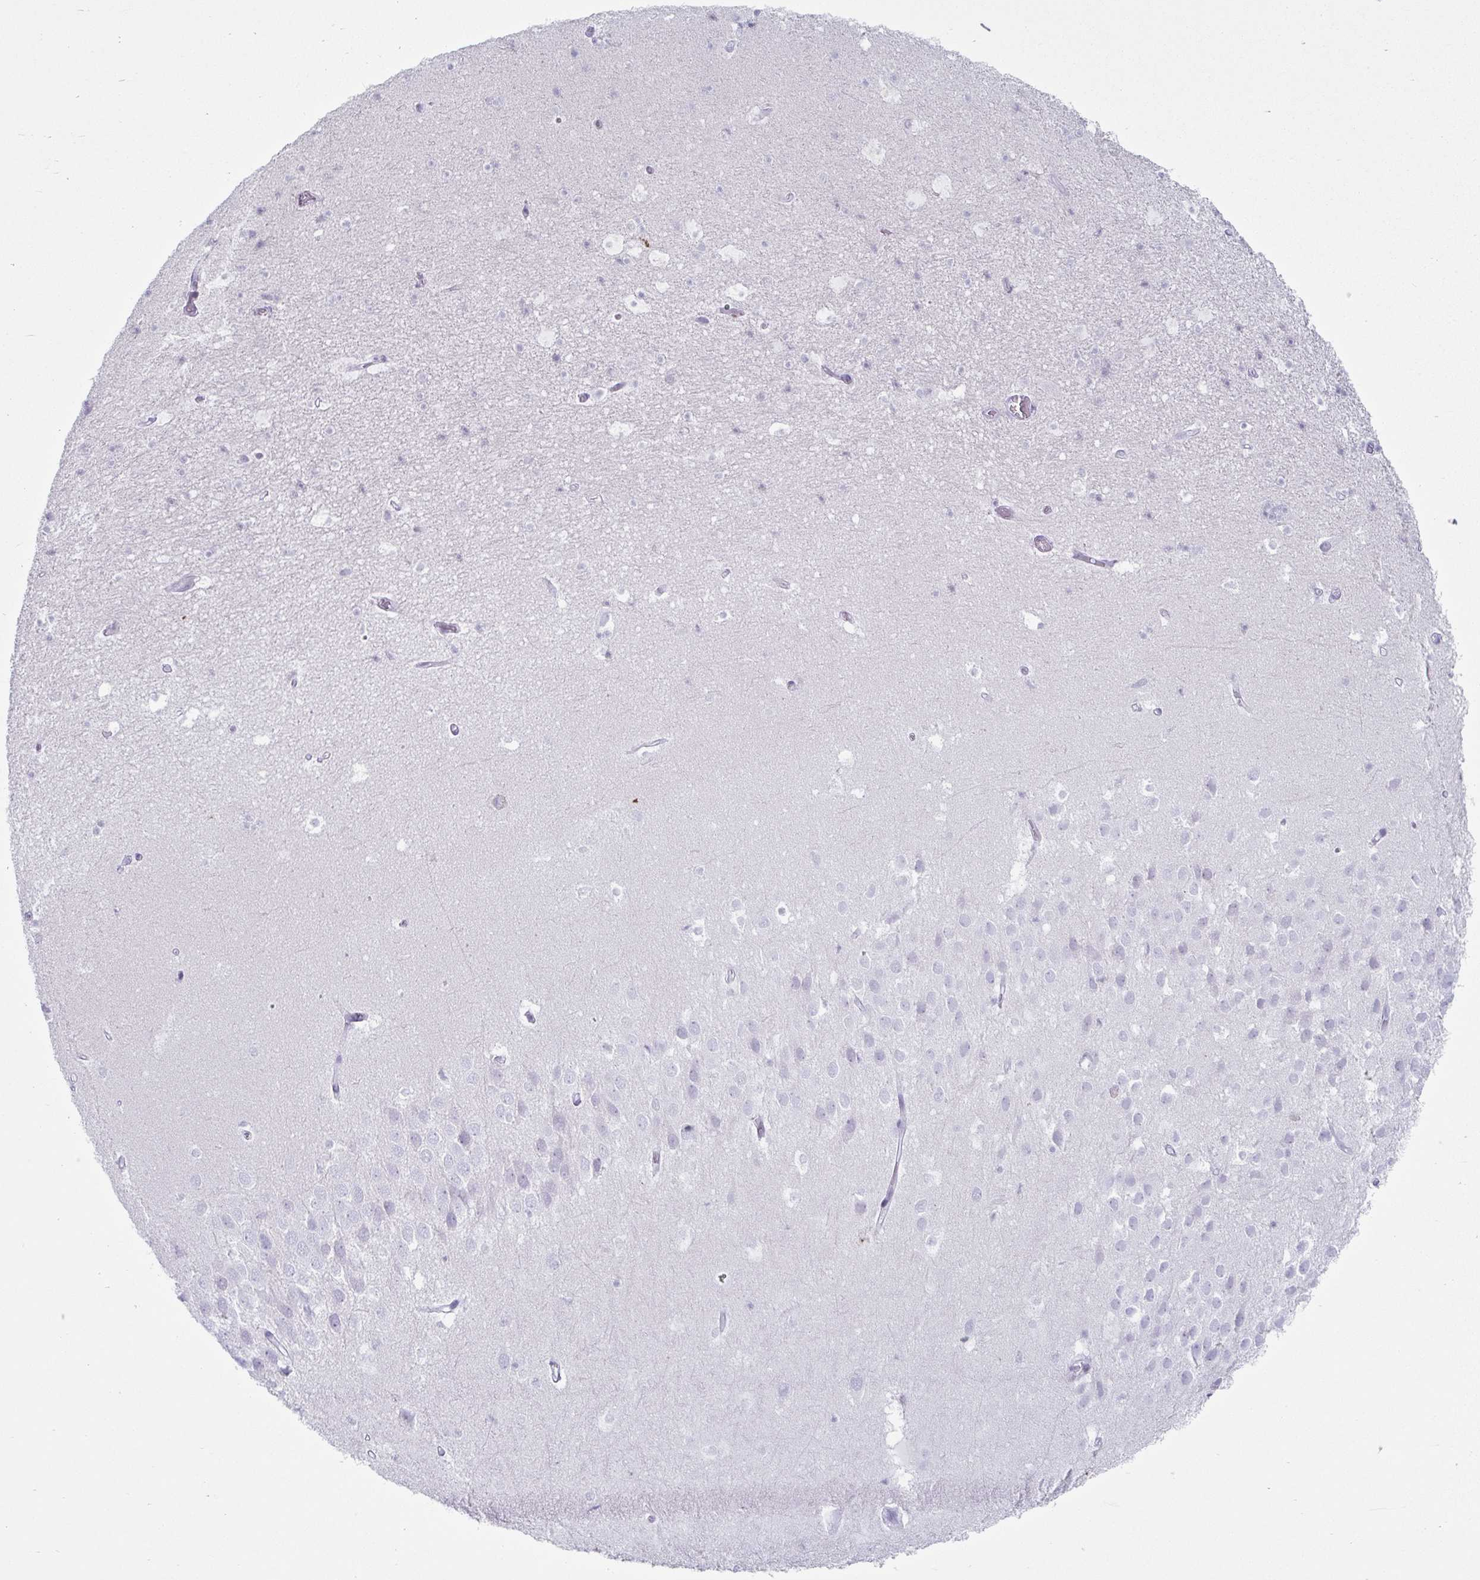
{"staining": {"intensity": "negative", "quantity": "none", "location": "none"}, "tissue": "hippocampus", "cell_type": "Glial cells", "image_type": "normal", "snomed": [{"axis": "morphology", "description": "Normal tissue, NOS"}, {"axis": "topography", "description": "Hippocampus"}], "caption": "The micrograph shows no significant positivity in glial cells of hippocampus. (DAB immunohistochemistry (IHC) visualized using brightfield microscopy, high magnification).", "gene": "VSIG10L", "patient": {"sex": "male", "age": 26}}